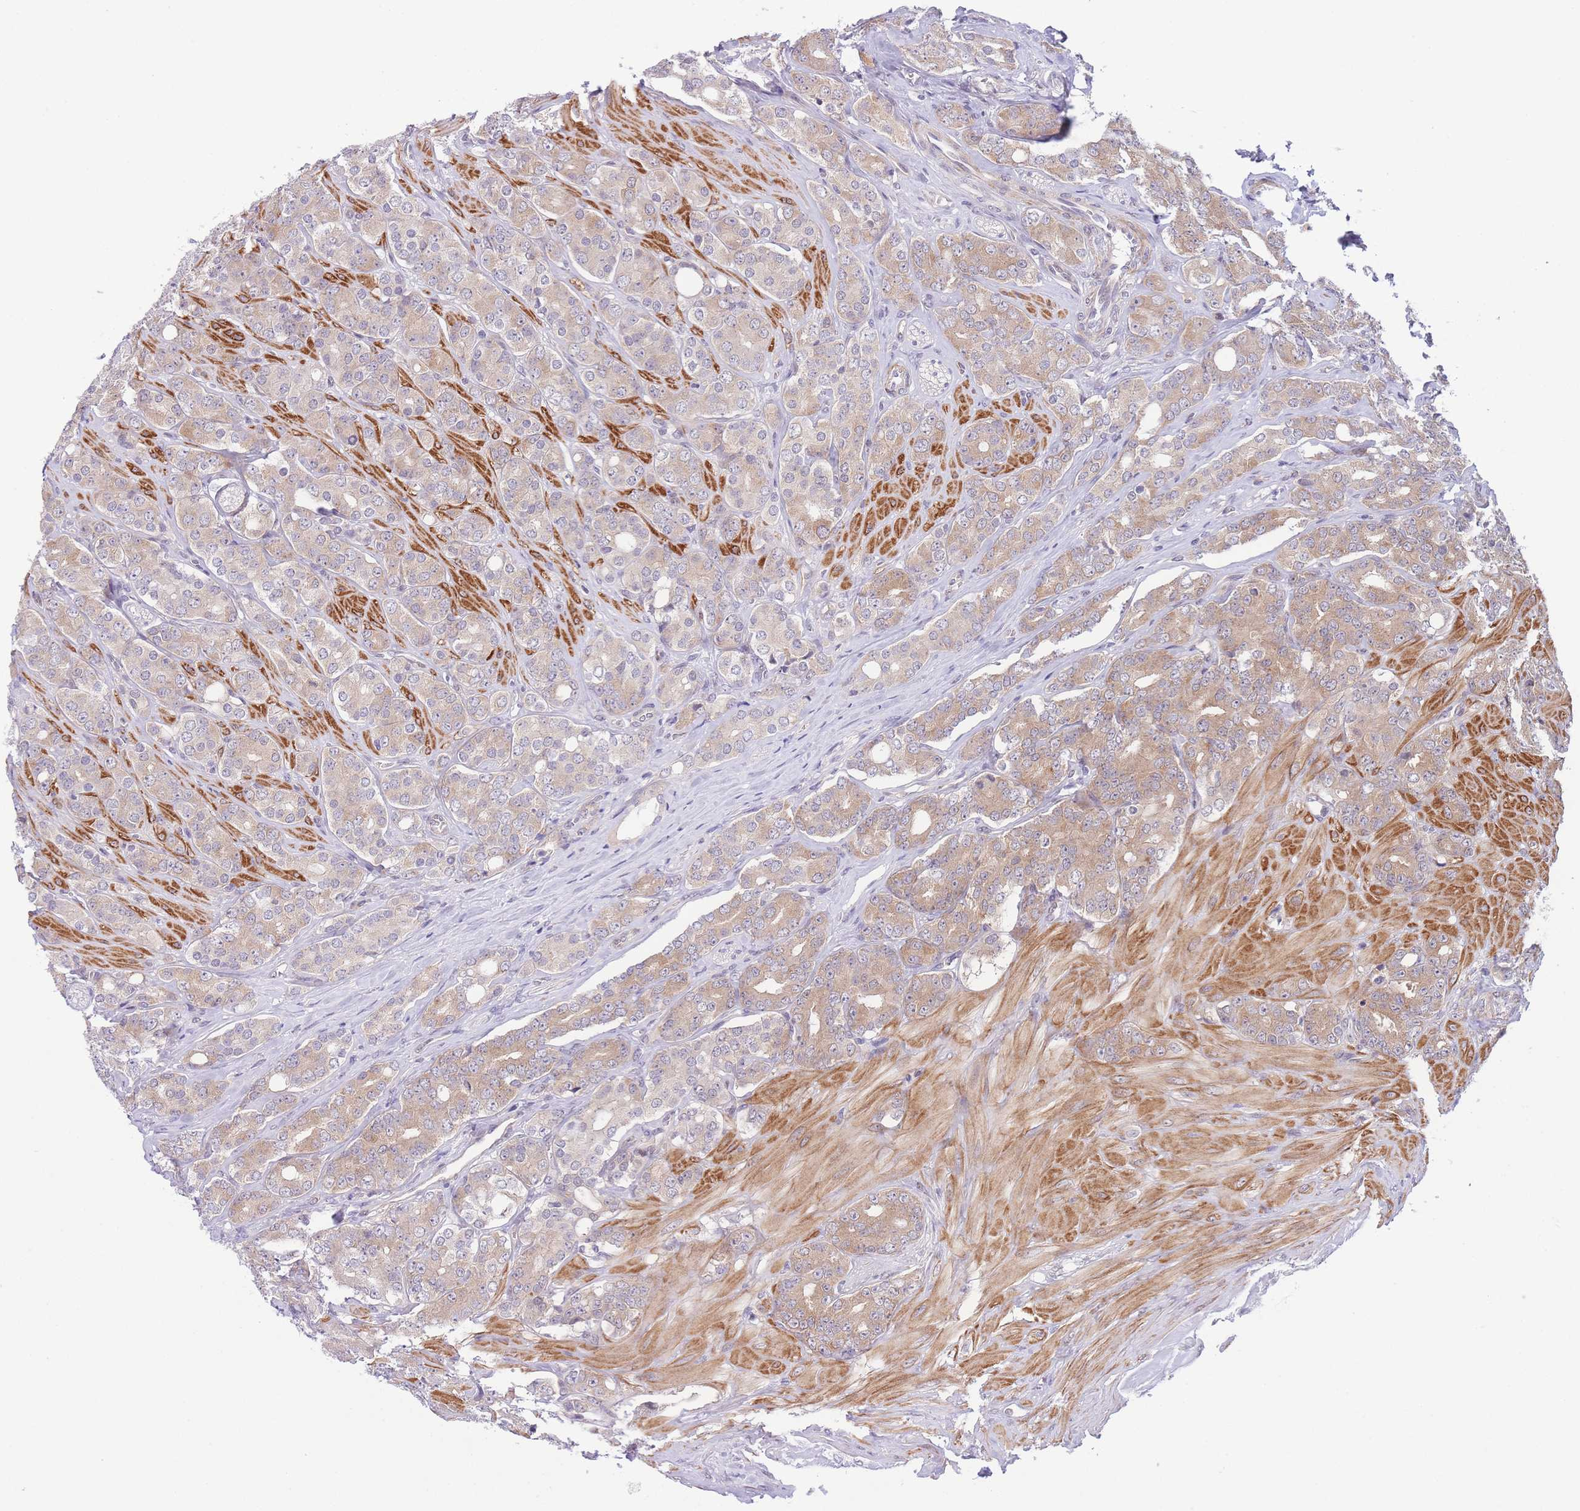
{"staining": {"intensity": "moderate", "quantity": ">75%", "location": "cytoplasmic/membranous"}, "tissue": "prostate cancer", "cell_type": "Tumor cells", "image_type": "cancer", "snomed": [{"axis": "morphology", "description": "Adenocarcinoma, High grade"}, {"axis": "topography", "description": "Prostate"}], "caption": "An immunohistochemistry (IHC) histopathology image of tumor tissue is shown. Protein staining in brown highlights moderate cytoplasmic/membranous positivity in prostate adenocarcinoma (high-grade) within tumor cells. (Stains: DAB in brown, nuclei in blue, Microscopy: brightfield microscopy at high magnification).", "gene": "C9orf152", "patient": {"sex": "male", "age": 62}}